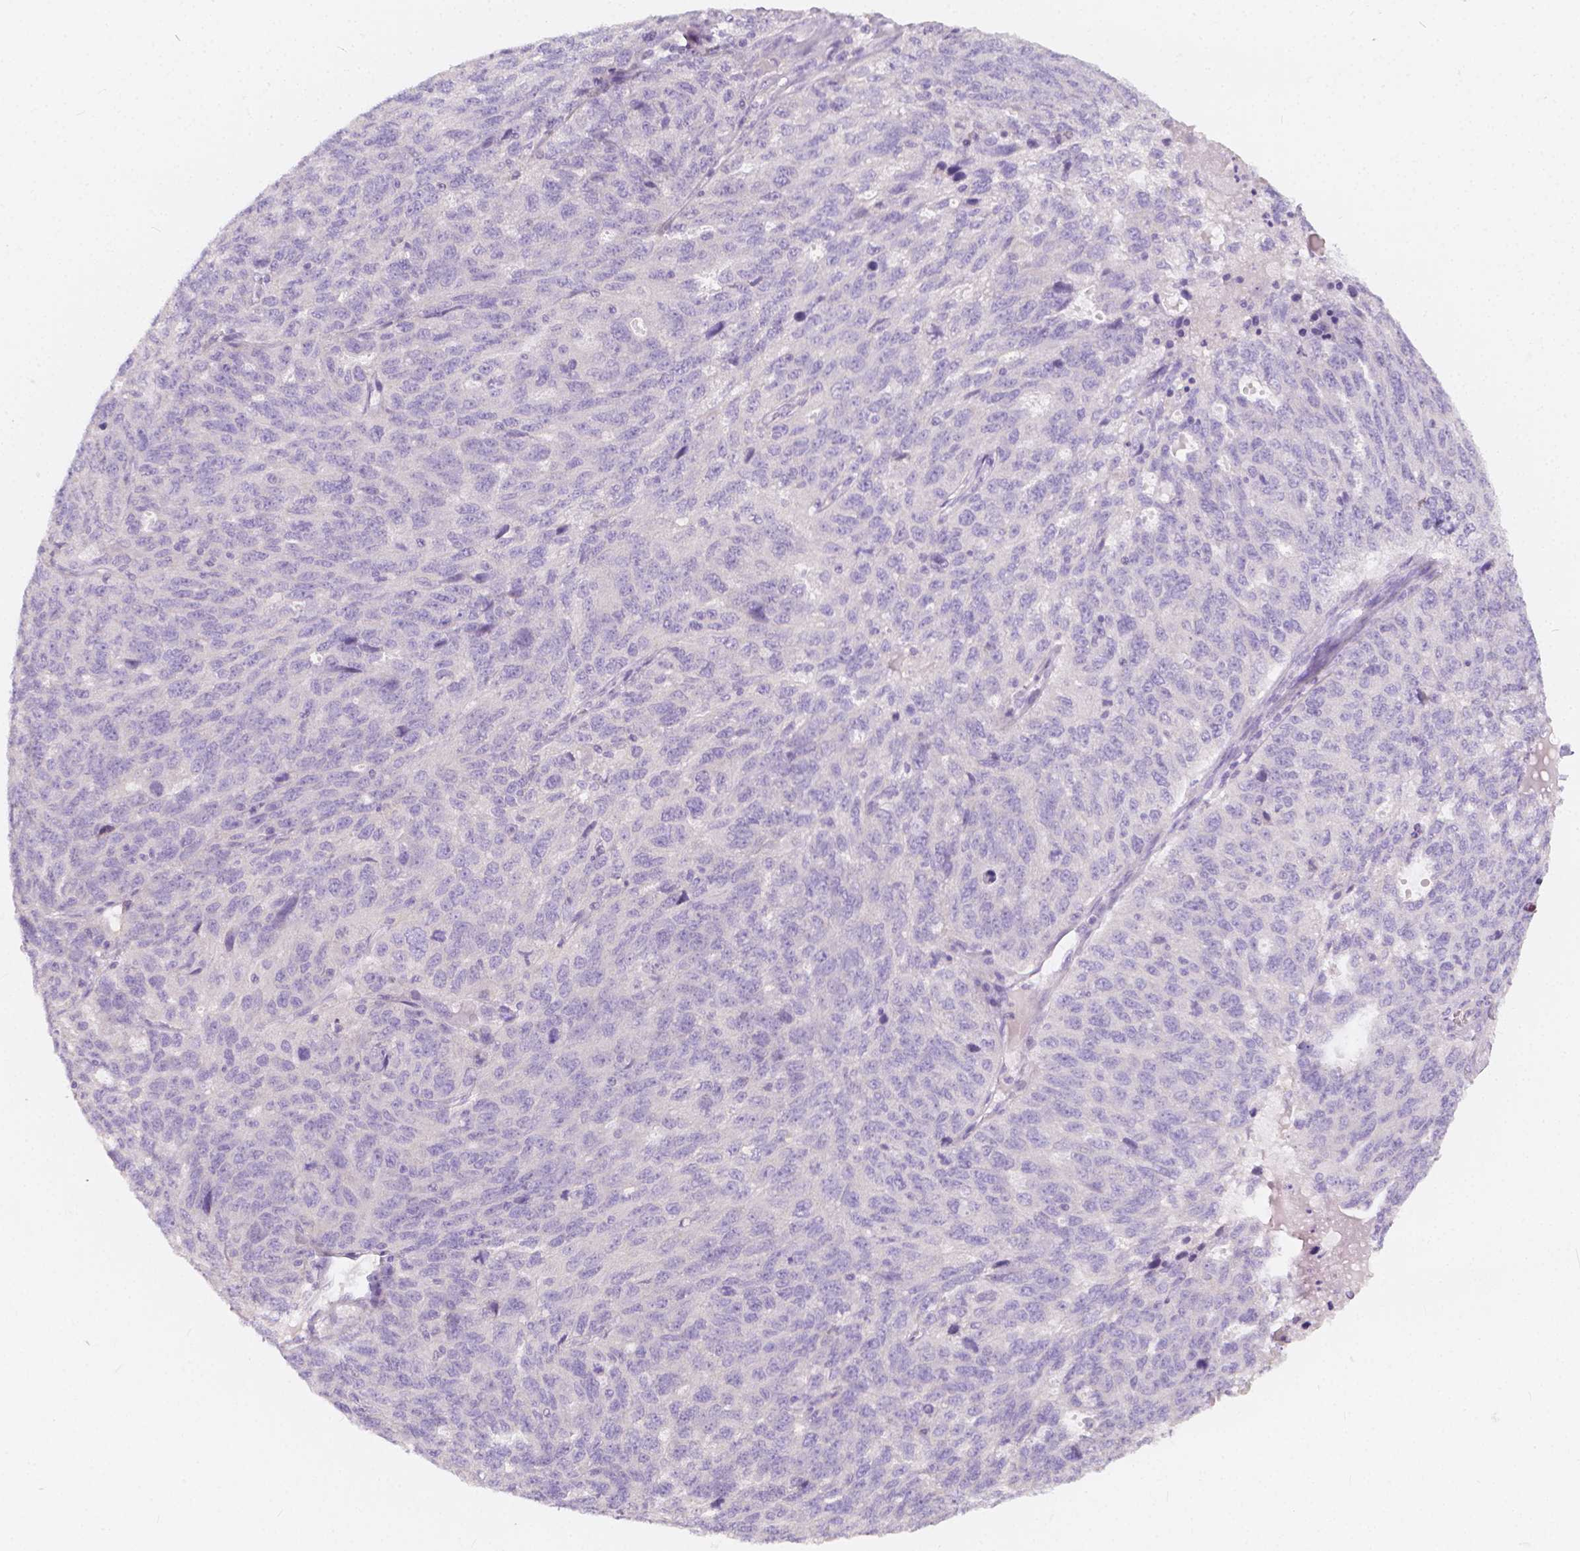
{"staining": {"intensity": "negative", "quantity": "none", "location": "none"}, "tissue": "ovarian cancer", "cell_type": "Tumor cells", "image_type": "cancer", "snomed": [{"axis": "morphology", "description": "Cystadenocarcinoma, serous, NOS"}, {"axis": "topography", "description": "Ovary"}], "caption": "IHC photomicrograph of neoplastic tissue: ovarian cancer stained with DAB (3,3'-diaminobenzidine) displays no significant protein expression in tumor cells.", "gene": "RBFOX1", "patient": {"sex": "female", "age": 71}}